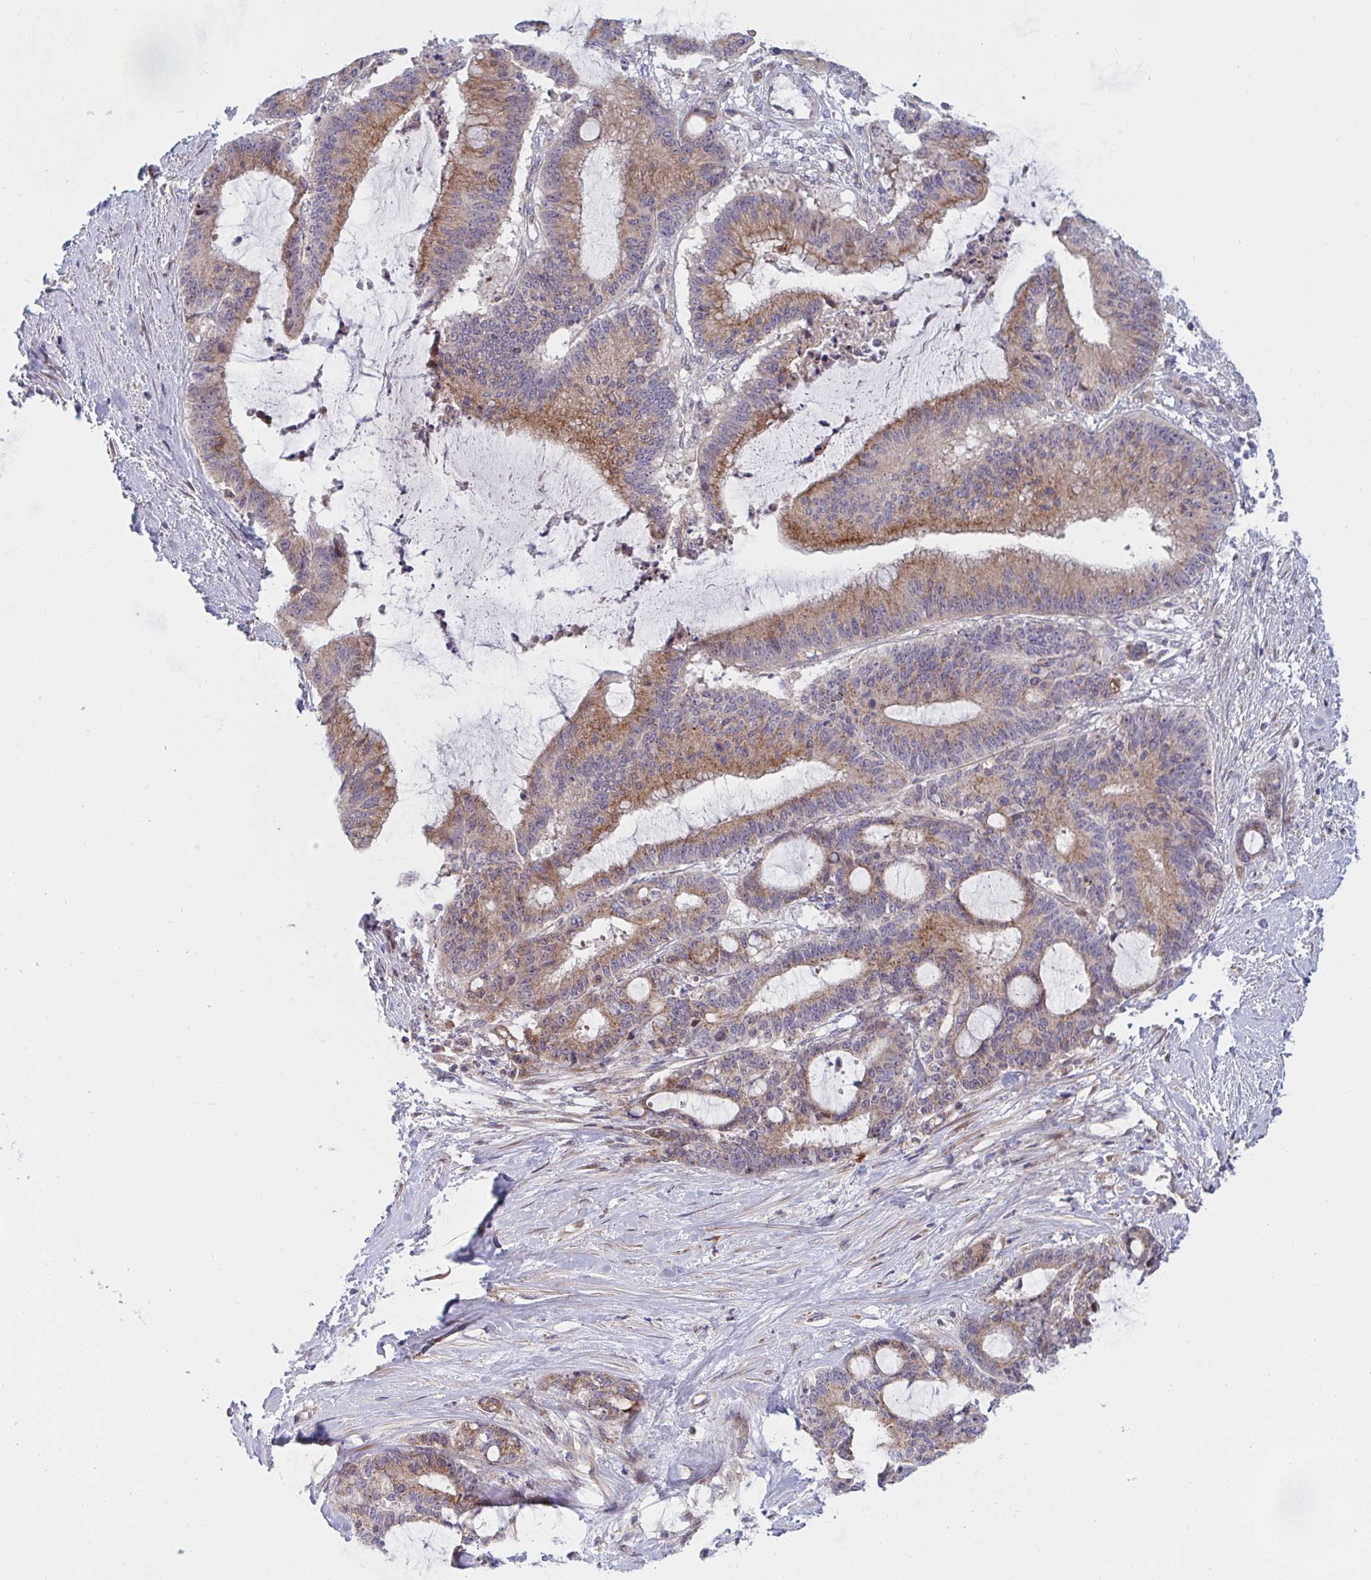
{"staining": {"intensity": "moderate", "quantity": ">75%", "location": "cytoplasmic/membranous"}, "tissue": "liver cancer", "cell_type": "Tumor cells", "image_type": "cancer", "snomed": [{"axis": "morphology", "description": "Normal tissue, NOS"}, {"axis": "morphology", "description": "Cholangiocarcinoma"}, {"axis": "topography", "description": "Liver"}, {"axis": "topography", "description": "Peripheral nerve tissue"}], "caption": "An immunohistochemistry photomicrograph of neoplastic tissue is shown. Protein staining in brown labels moderate cytoplasmic/membranous positivity in liver cancer within tumor cells. (Stains: DAB (3,3'-diaminobenzidine) in brown, nuclei in blue, Microscopy: brightfield microscopy at high magnification).", "gene": "TNFSF4", "patient": {"sex": "female", "age": 73}}